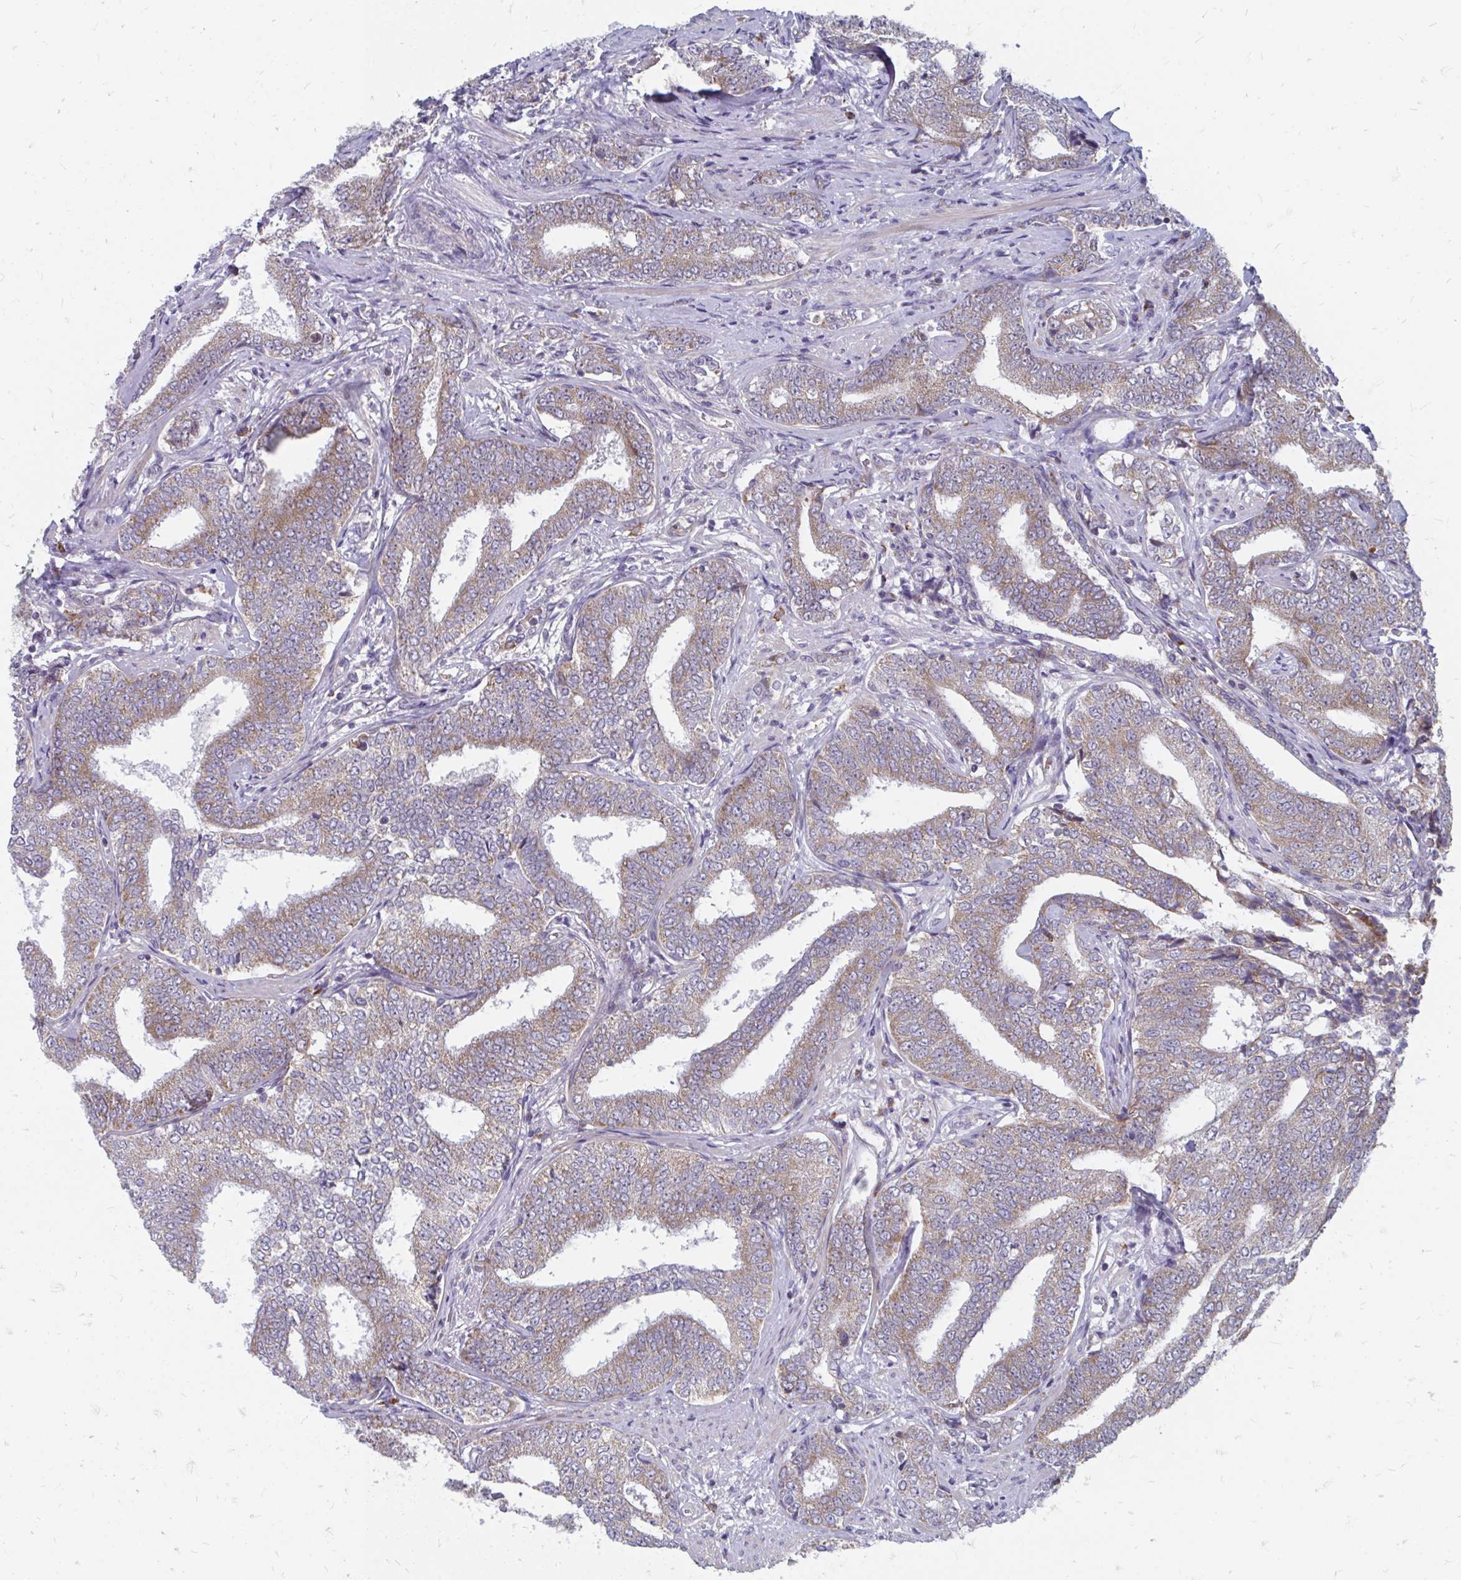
{"staining": {"intensity": "weak", "quantity": ">75%", "location": "cytoplasmic/membranous"}, "tissue": "prostate cancer", "cell_type": "Tumor cells", "image_type": "cancer", "snomed": [{"axis": "morphology", "description": "Adenocarcinoma, High grade"}, {"axis": "topography", "description": "Prostate"}], "caption": "This micrograph demonstrates immunohistochemistry (IHC) staining of adenocarcinoma (high-grade) (prostate), with low weak cytoplasmic/membranous positivity in about >75% of tumor cells.", "gene": "PABIR3", "patient": {"sex": "male", "age": 72}}